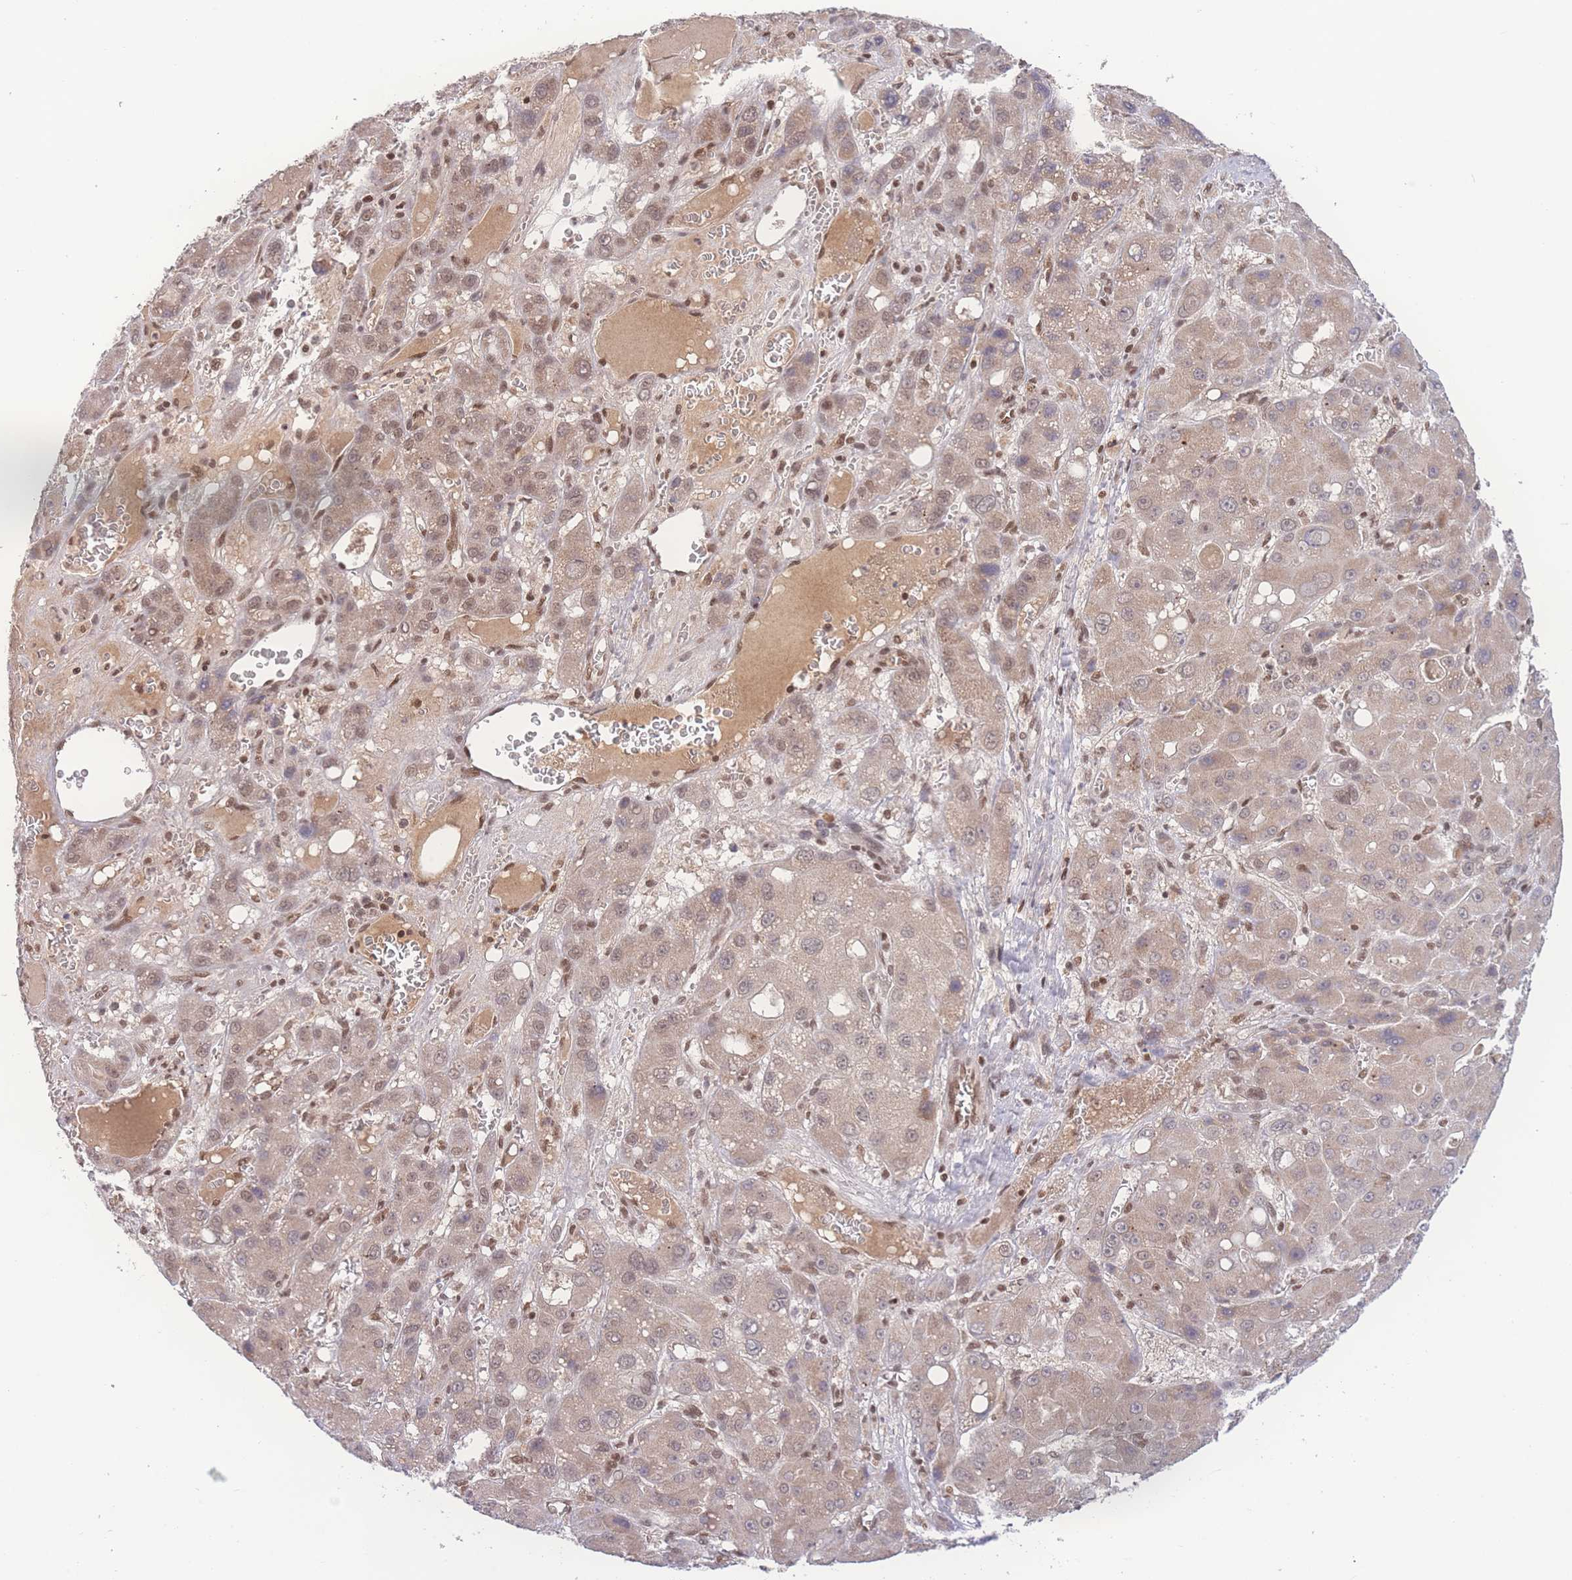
{"staining": {"intensity": "weak", "quantity": ">75%", "location": "cytoplasmic/membranous,nuclear"}, "tissue": "liver cancer", "cell_type": "Tumor cells", "image_type": "cancer", "snomed": [{"axis": "morphology", "description": "Carcinoma, Hepatocellular, NOS"}, {"axis": "topography", "description": "Liver"}], "caption": "Hepatocellular carcinoma (liver) stained with DAB (3,3'-diaminobenzidine) immunohistochemistry (IHC) exhibits low levels of weak cytoplasmic/membranous and nuclear positivity in about >75% of tumor cells. (DAB (3,3'-diaminobenzidine) IHC with brightfield microscopy, high magnification).", "gene": "RAVER1", "patient": {"sex": "male", "age": 55}}